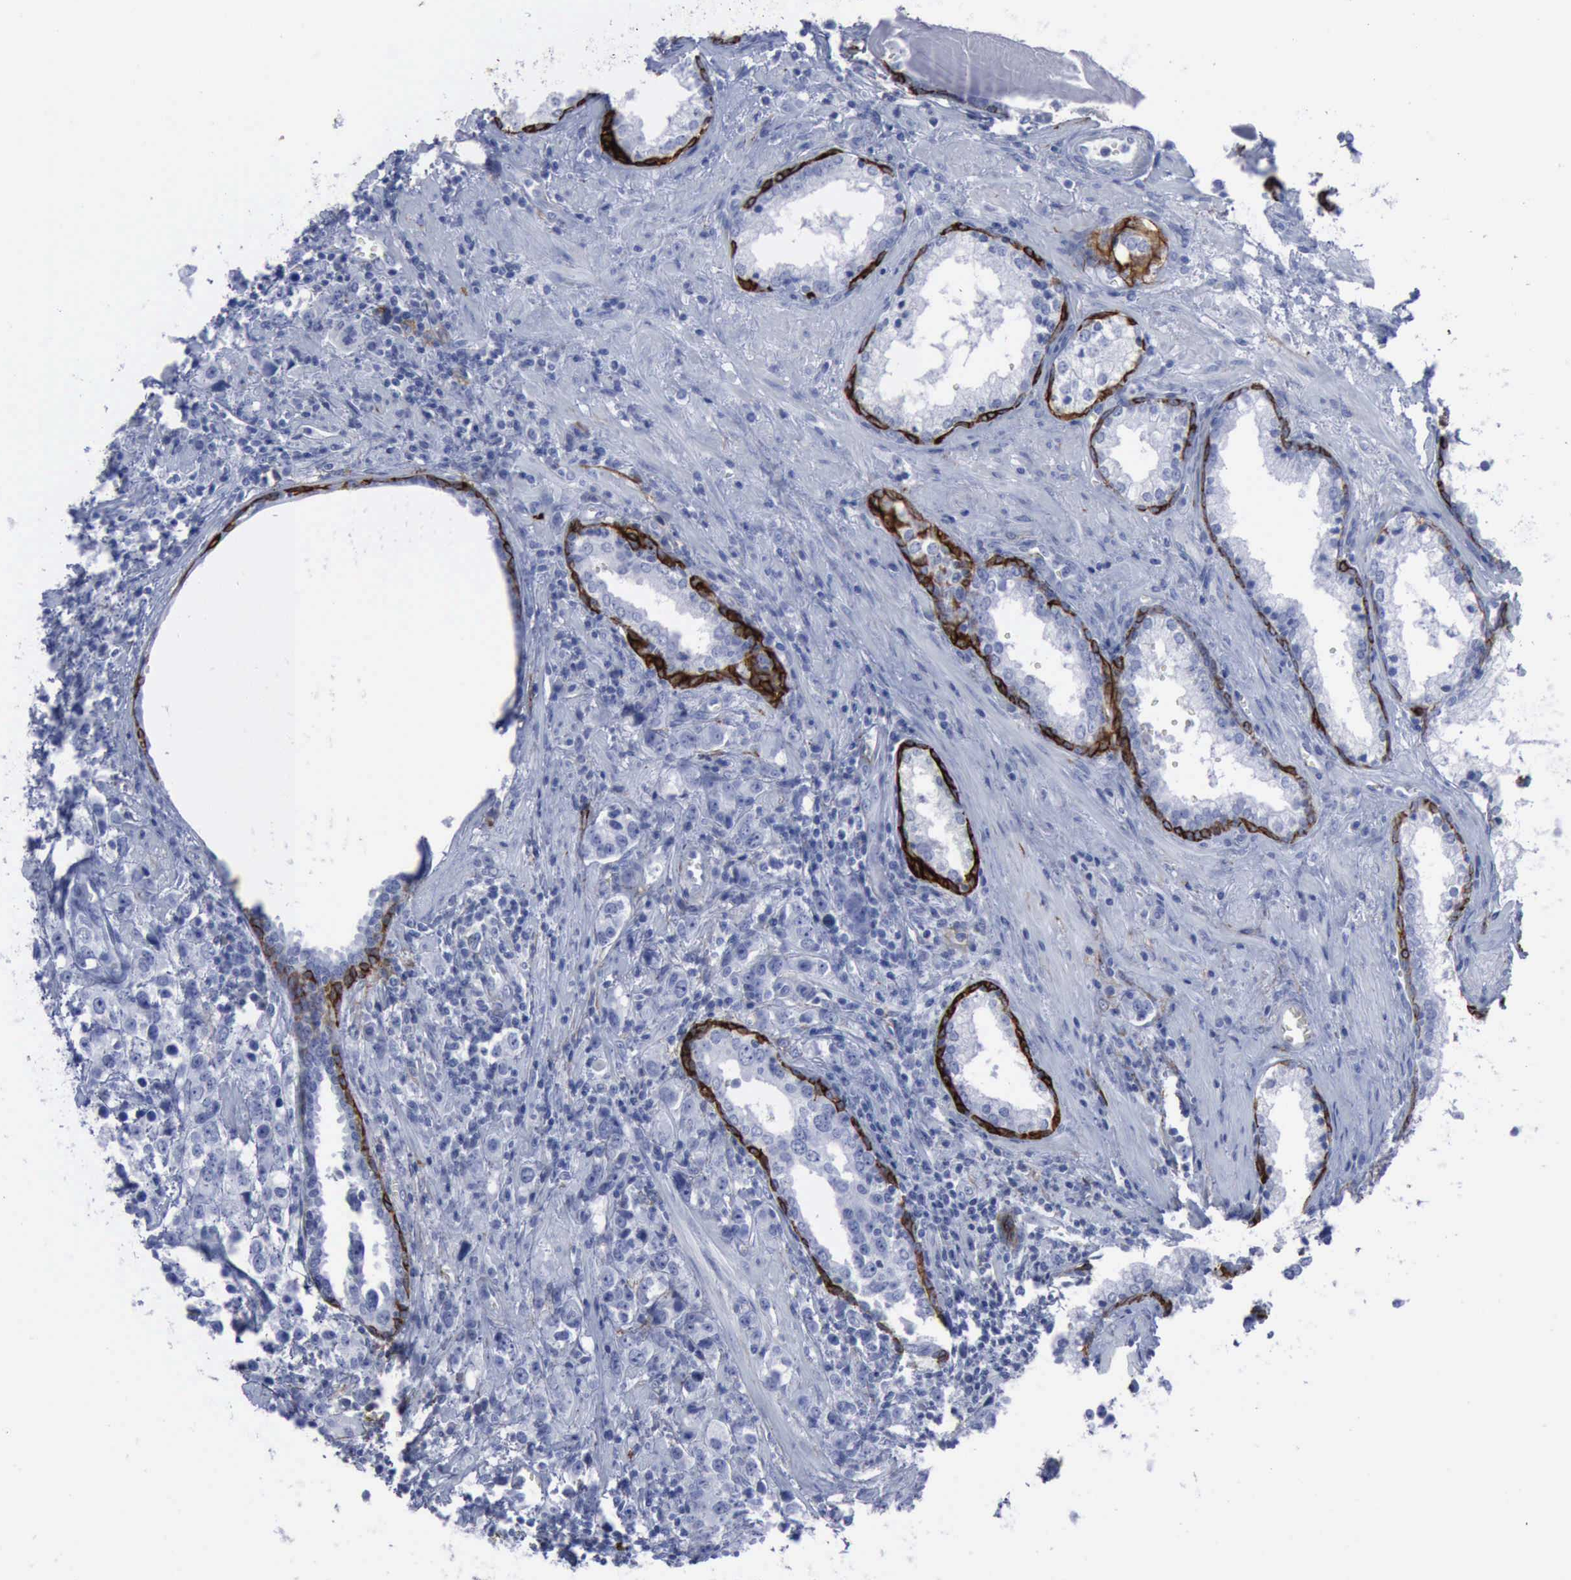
{"staining": {"intensity": "negative", "quantity": "none", "location": "none"}, "tissue": "prostate cancer", "cell_type": "Tumor cells", "image_type": "cancer", "snomed": [{"axis": "morphology", "description": "Adenocarcinoma, High grade"}, {"axis": "topography", "description": "Prostate"}], "caption": "Immunohistochemistry micrograph of neoplastic tissue: prostate cancer (adenocarcinoma (high-grade)) stained with DAB reveals no significant protein staining in tumor cells. (DAB immunohistochemistry (IHC), high magnification).", "gene": "NGFR", "patient": {"sex": "male", "age": 71}}